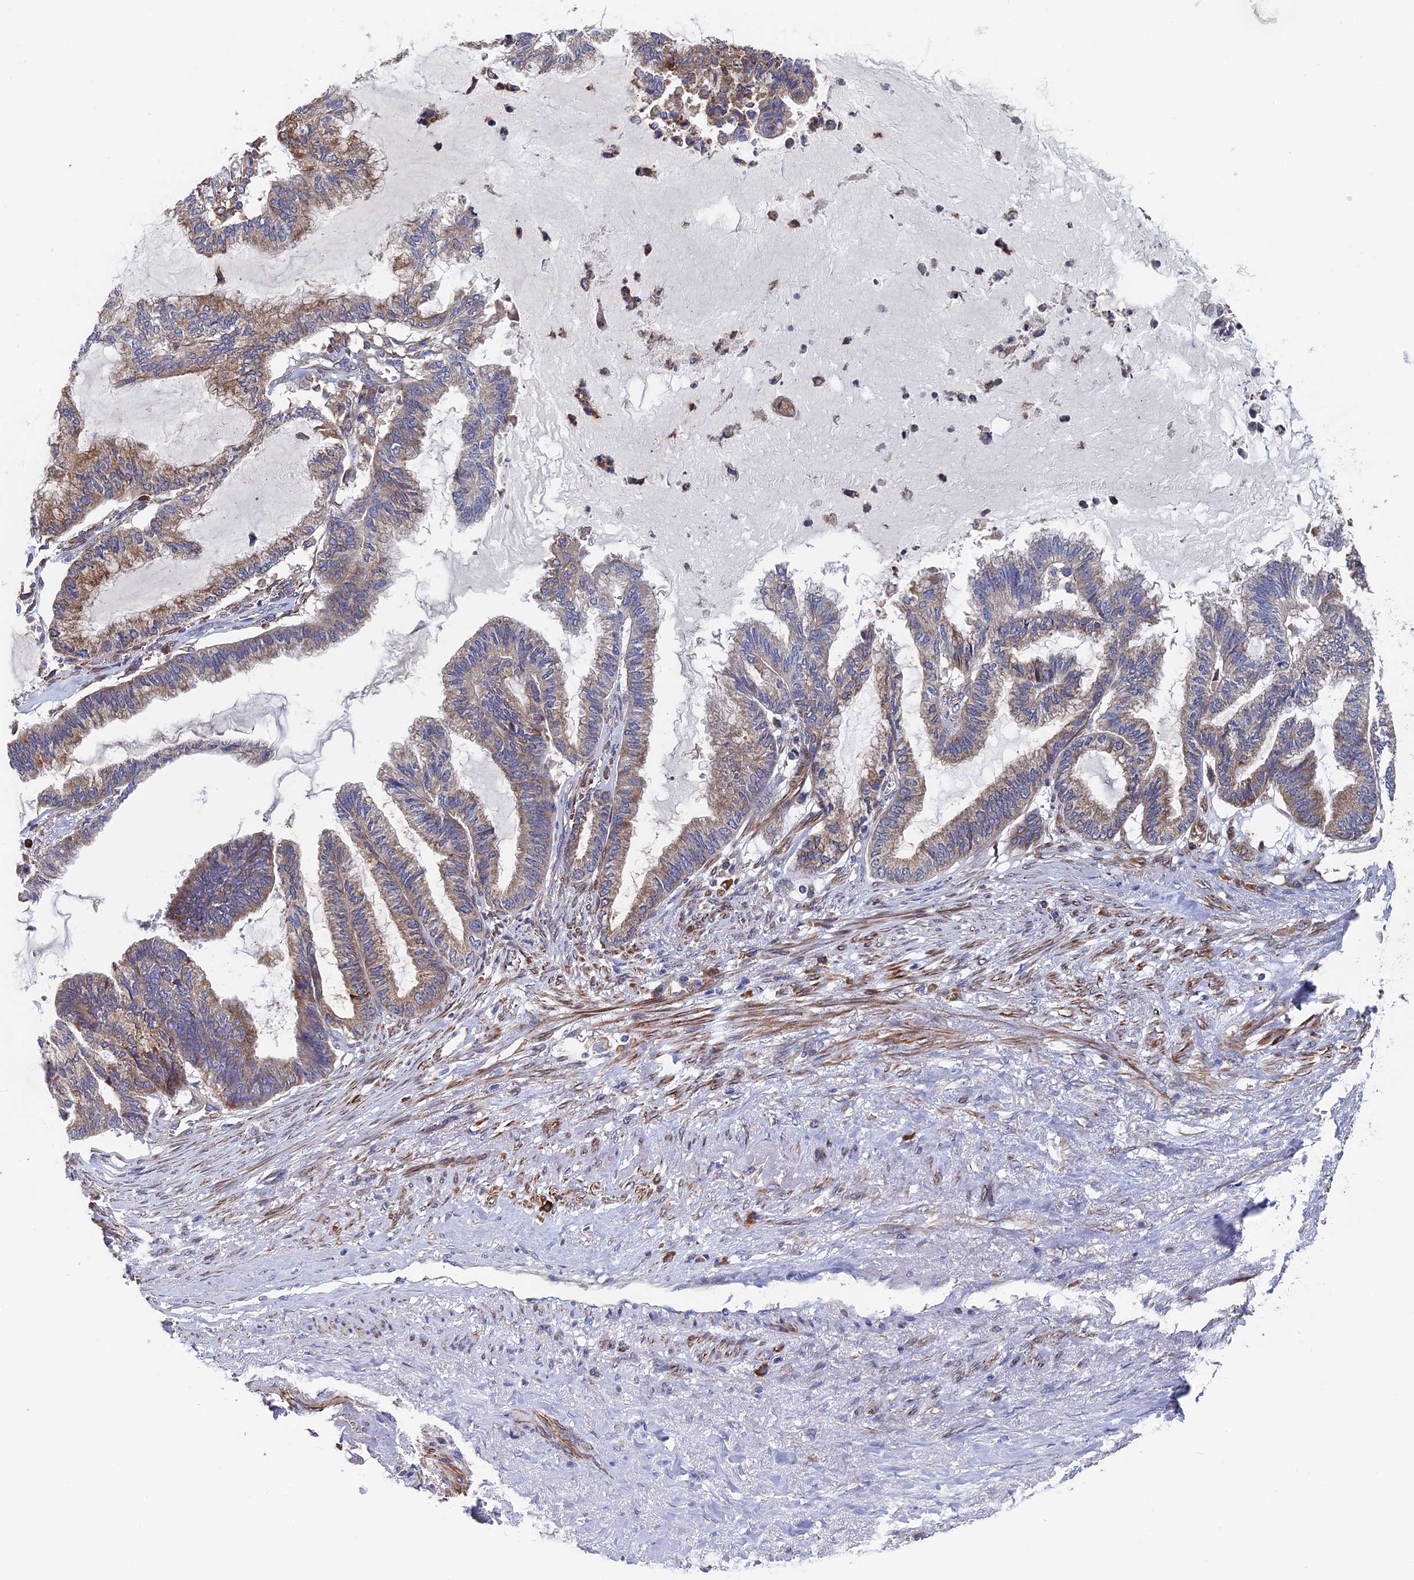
{"staining": {"intensity": "weak", "quantity": "25%-75%", "location": "cytoplasmic/membranous"}, "tissue": "endometrial cancer", "cell_type": "Tumor cells", "image_type": "cancer", "snomed": [{"axis": "morphology", "description": "Adenocarcinoma, NOS"}, {"axis": "topography", "description": "Endometrium"}], "caption": "Endometrial adenocarcinoma was stained to show a protein in brown. There is low levels of weak cytoplasmic/membranous staining in about 25%-75% of tumor cells.", "gene": "DNAJC3", "patient": {"sex": "female", "age": 86}}